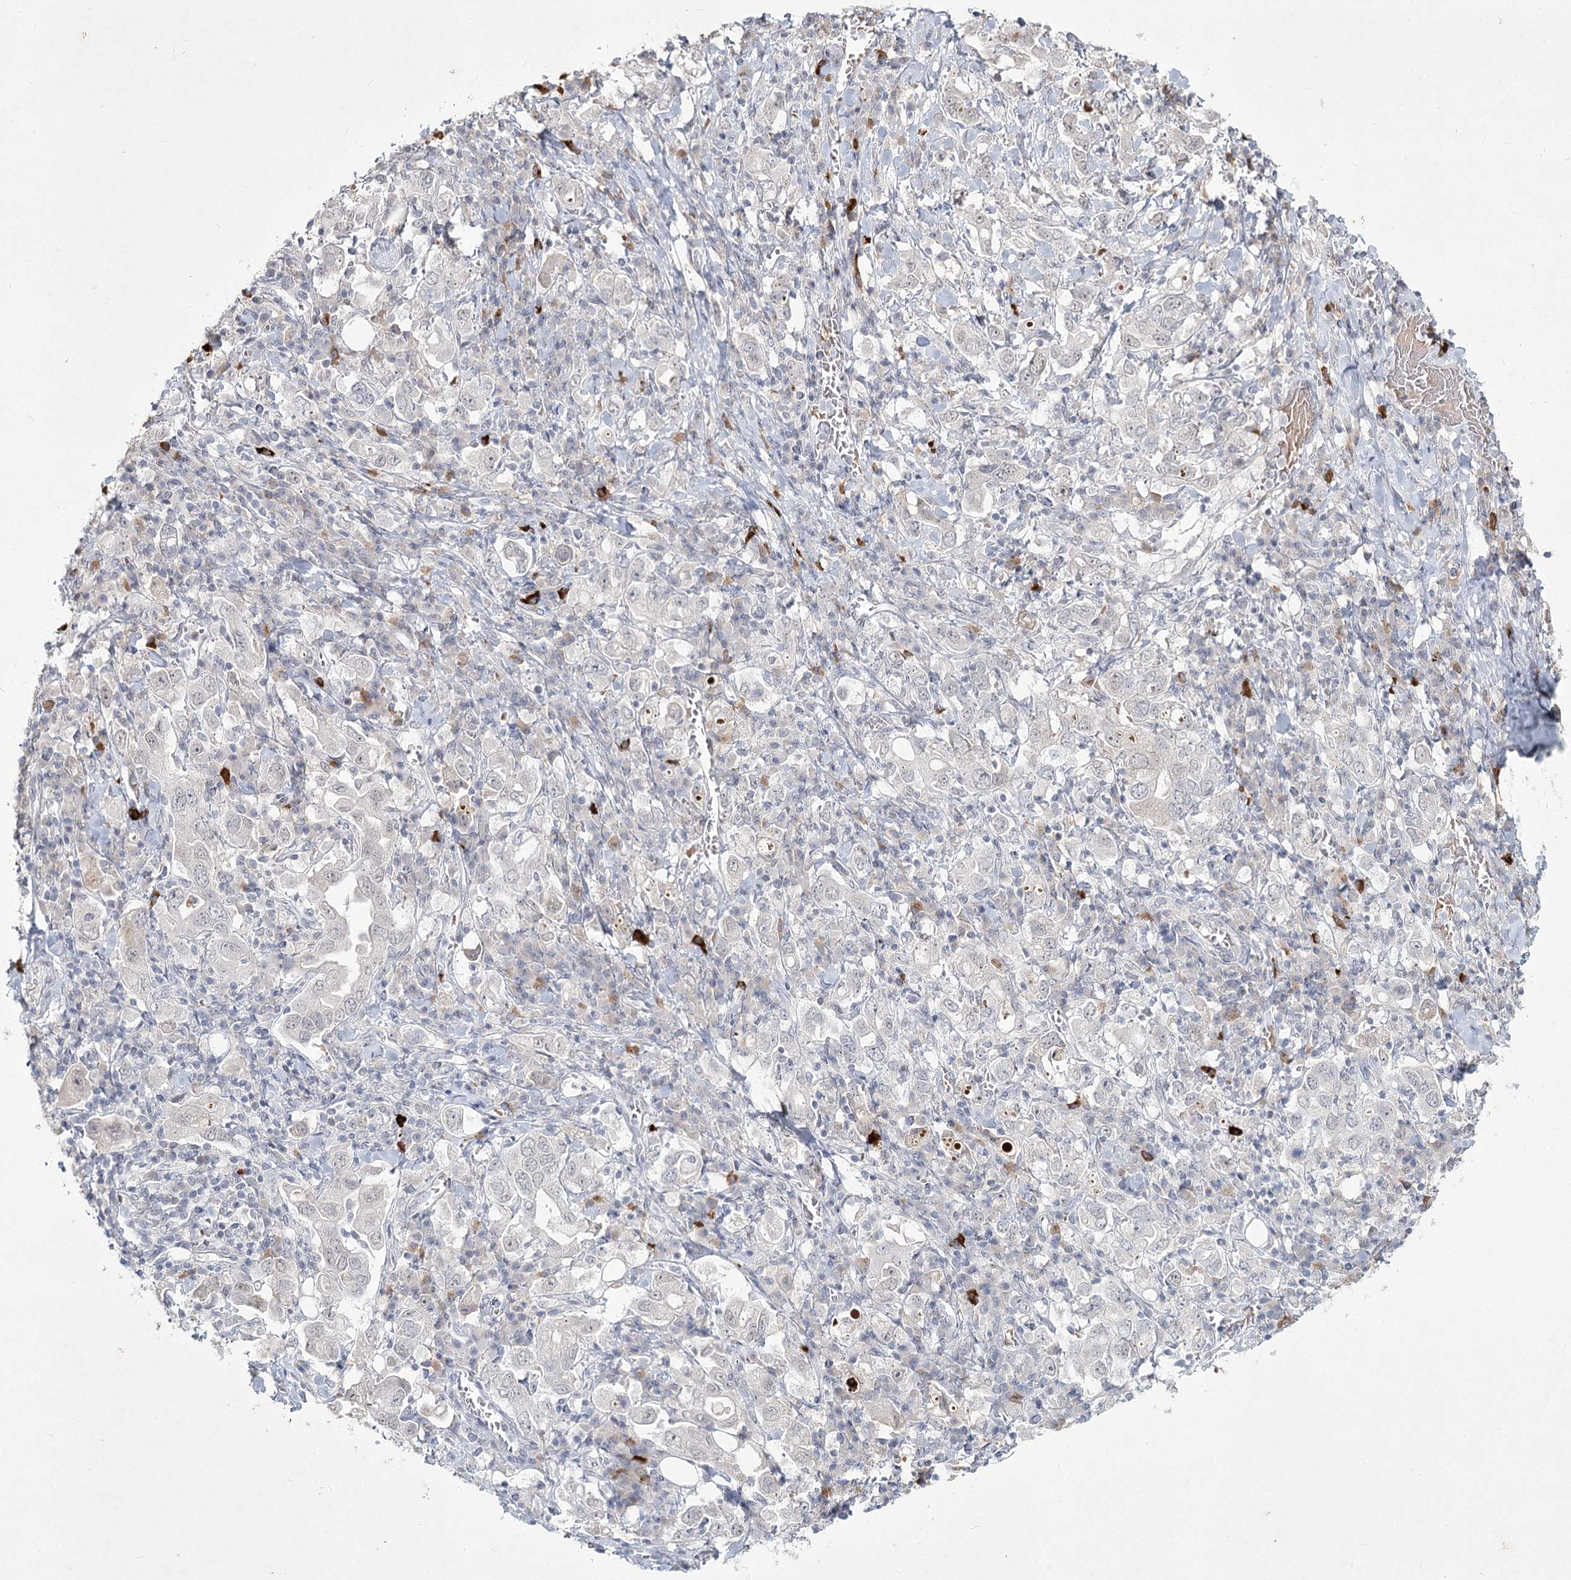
{"staining": {"intensity": "negative", "quantity": "none", "location": "none"}, "tissue": "stomach cancer", "cell_type": "Tumor cells", "image_type": "cancer", "snomed": [{"axis": "morphology", "description": "Adenocarcinoma, NOS"}, {"axis": "topography", "description": "Stomach, upper"}], "caption": "Immunohistochemistry micrograph of neoplastic tissue: stomach adenocarcinoma stained with DAB (3,3'-diaminobenzidine) exhibits no significant protein positivity in tumor cells.", "gene": "LY6G5C", "patient": {"sex": "male", "age": 62}}